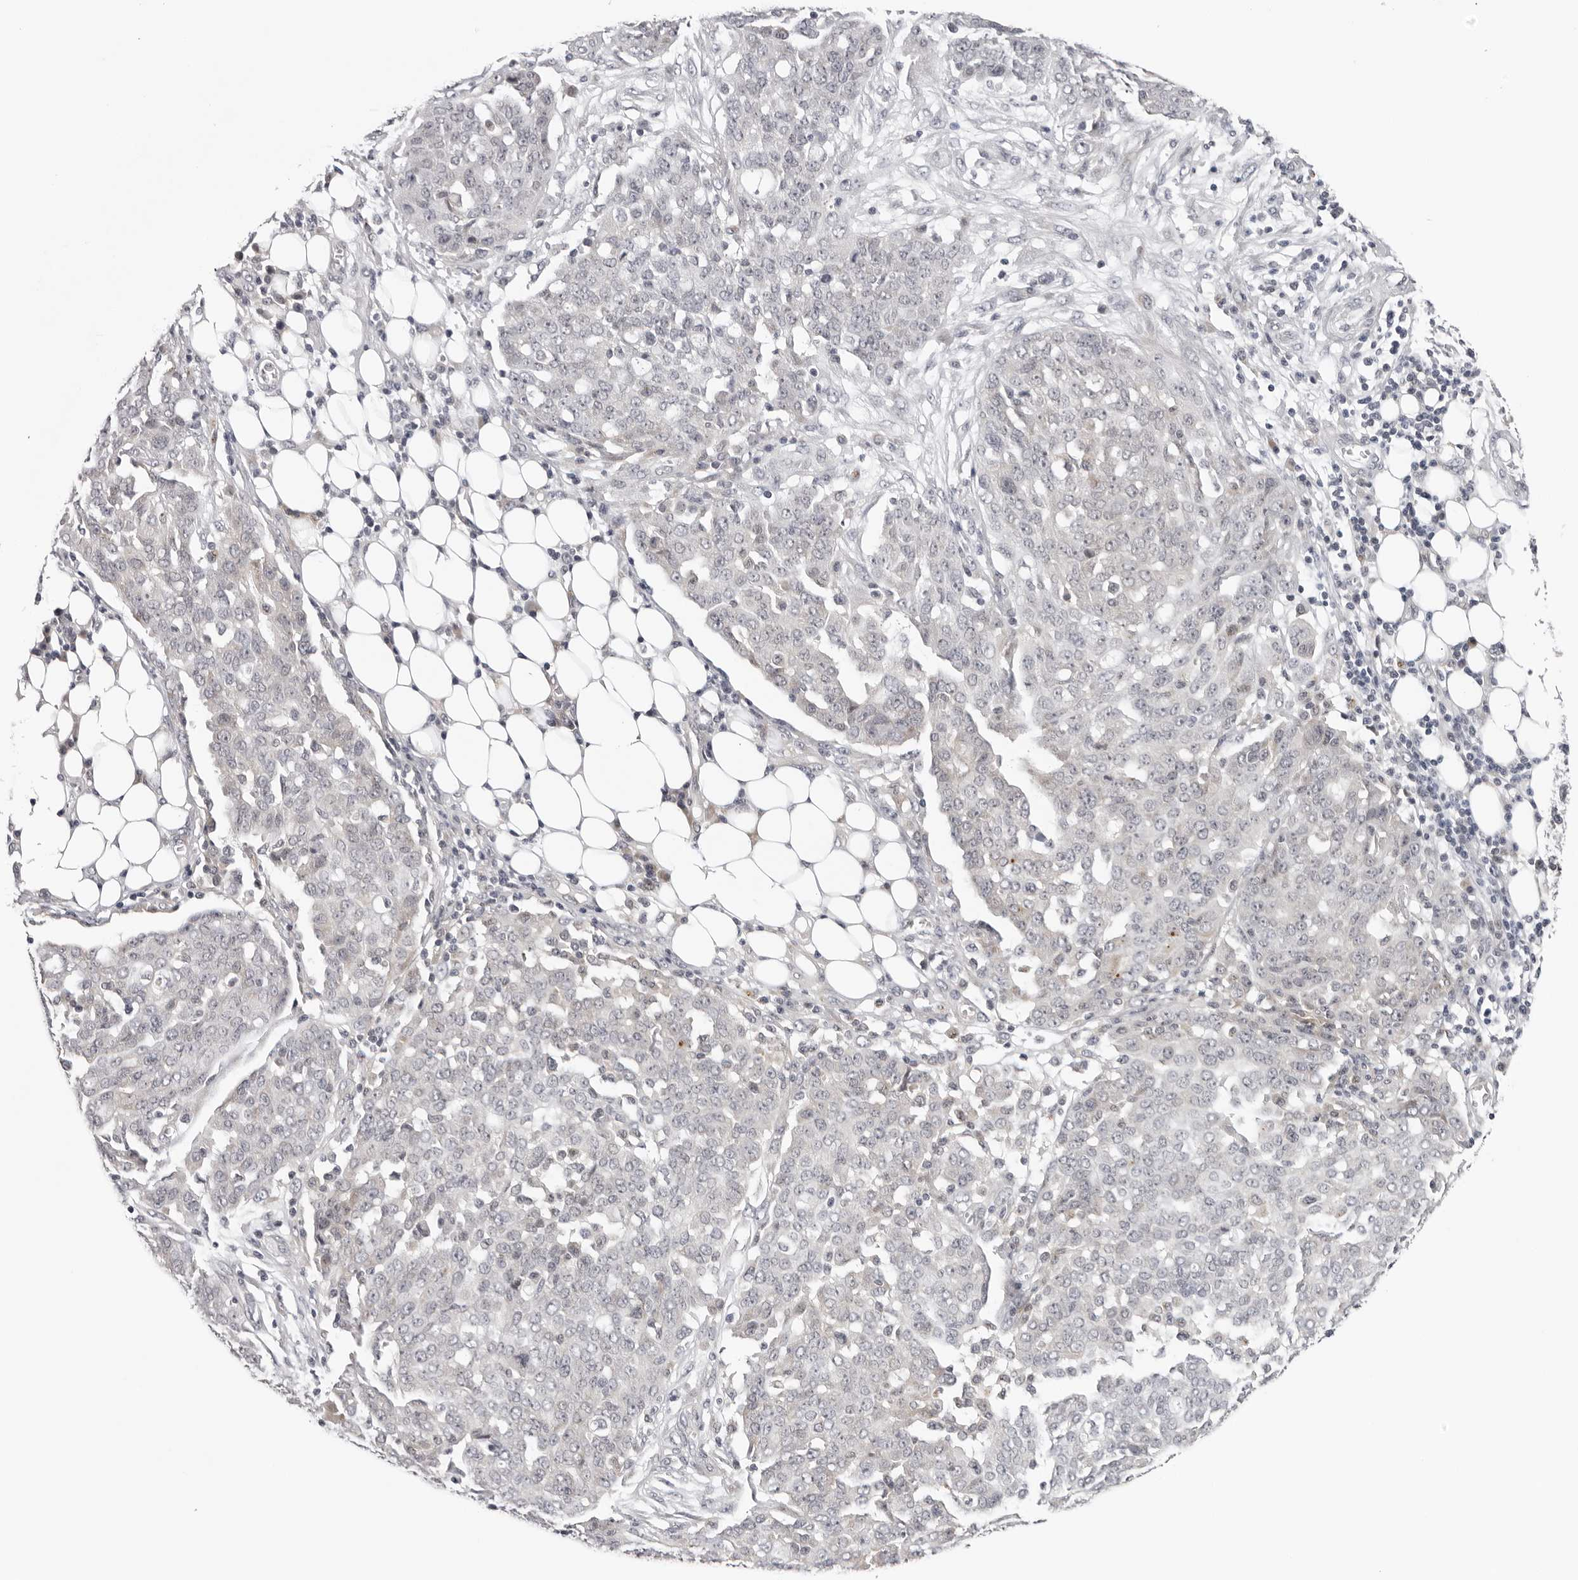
{"staining": {"intensity": "negative", "quantity": "none", "location": "none"}, "tissue": "ovarian cancer", "cell_type": "Tumor cells", "image_type": "cancer", "snomed": [{"axis": "morphology", "description": "Cystadenocarcinoma, serous, NOS"}, {"axis": "topography", "description": "Soft tissue"}, {"axis": "topography", "description": "Ovary"}], "caption": "Immunohistochemistry image of neoplastic tissue: ovarian cancer stained with DAB (3,3'-diaminobenzidine) demonstrates no significant protein staining in tumor cells.", "gene": "PRUNE1", "patient": {"sex": "female", "age": 57}}